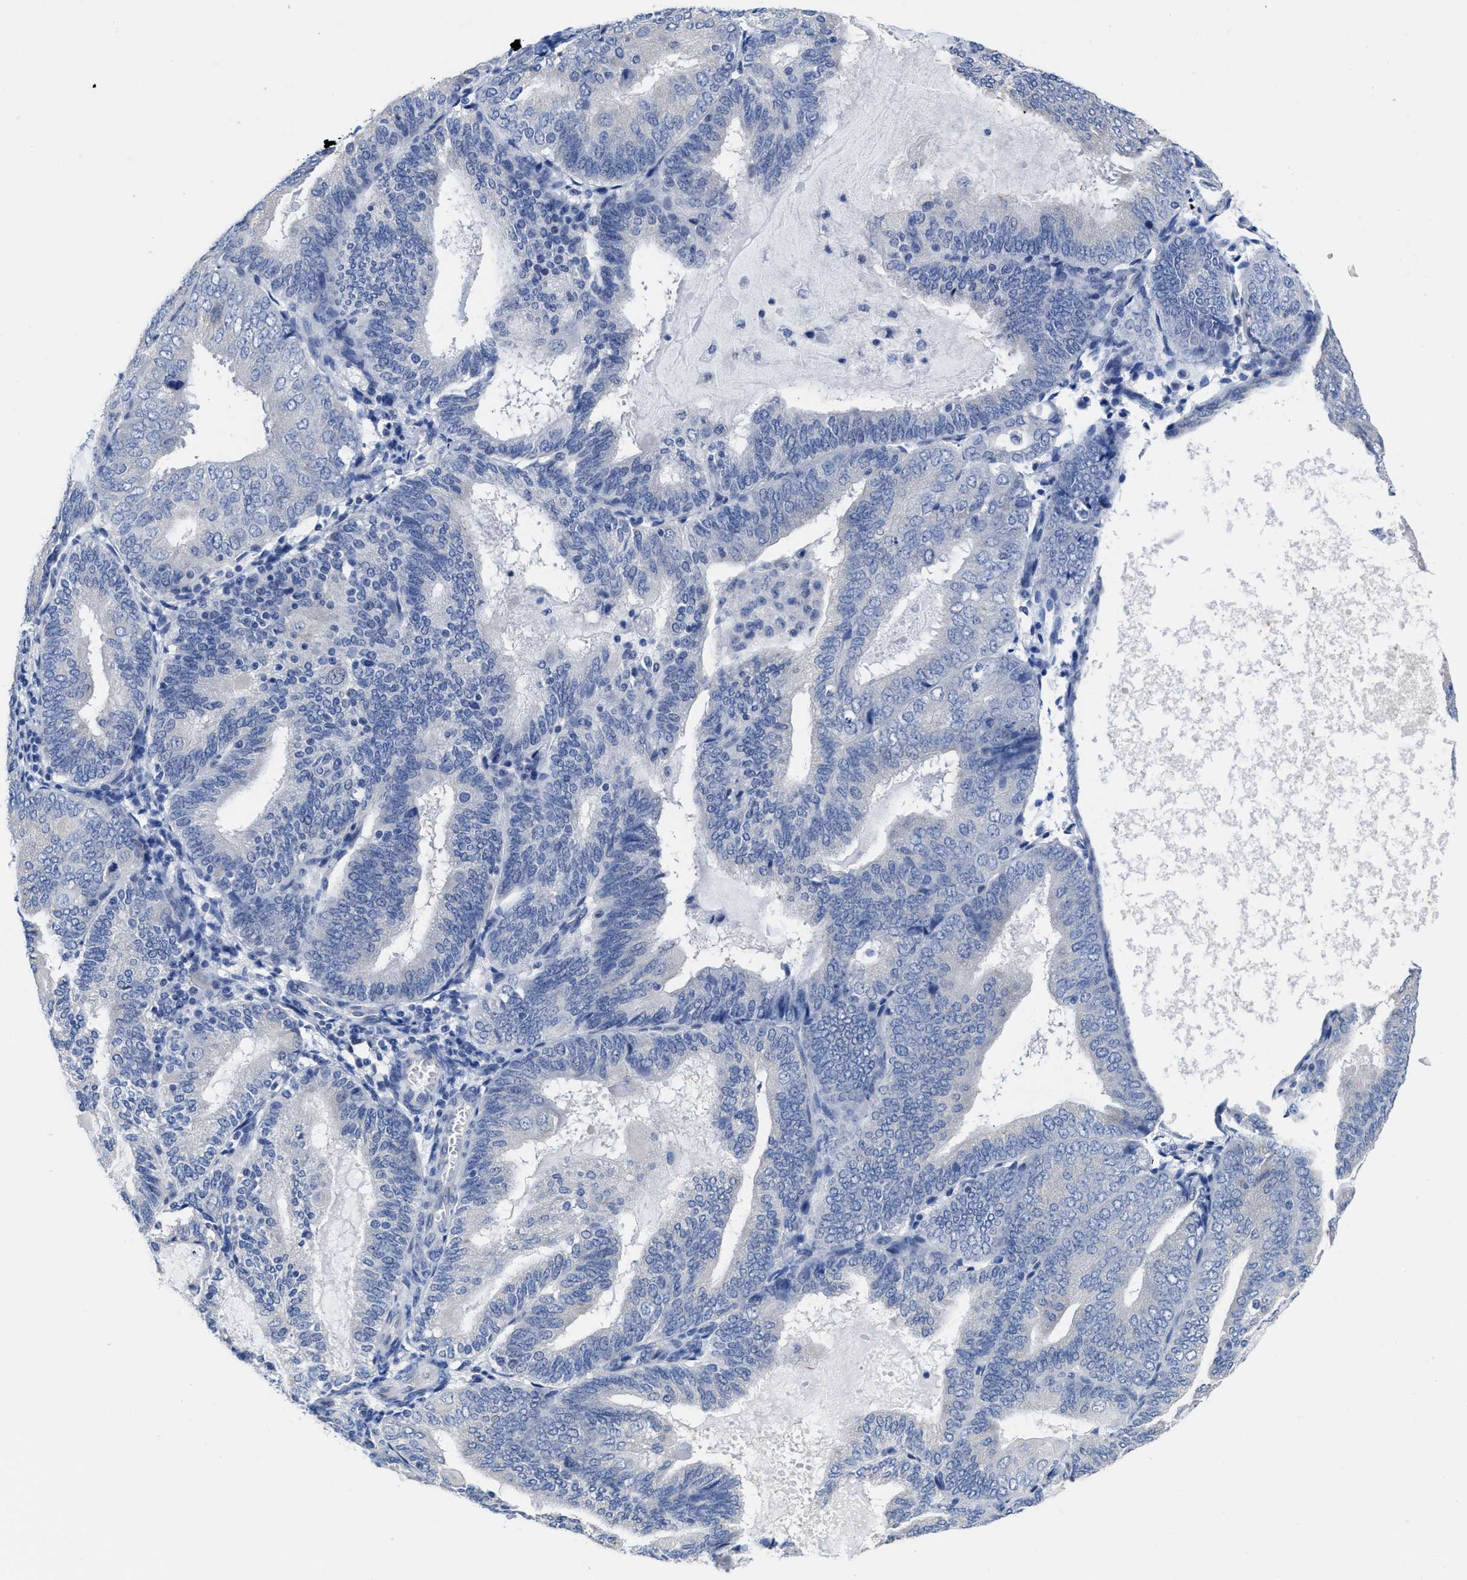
{"staining": {"intensity": "negative", "quantity": "none", "location": "none"}, "tissue": "endometrial cancer", "cell_type": "Tumor cells", "image_type": "cancer", "snomed": [{"axis": "morphology", "description": "Adenocarcinoma, NOS"}, {"axis": "topography", "description": "Endometrium"}], "caption": "This is an immunohistochemistry image of human adenocarcinoma (endometrial). There is no positivity in tumor cells.", "gene": "HOOK1", "patient": {"sex": "female", "age": 81}}